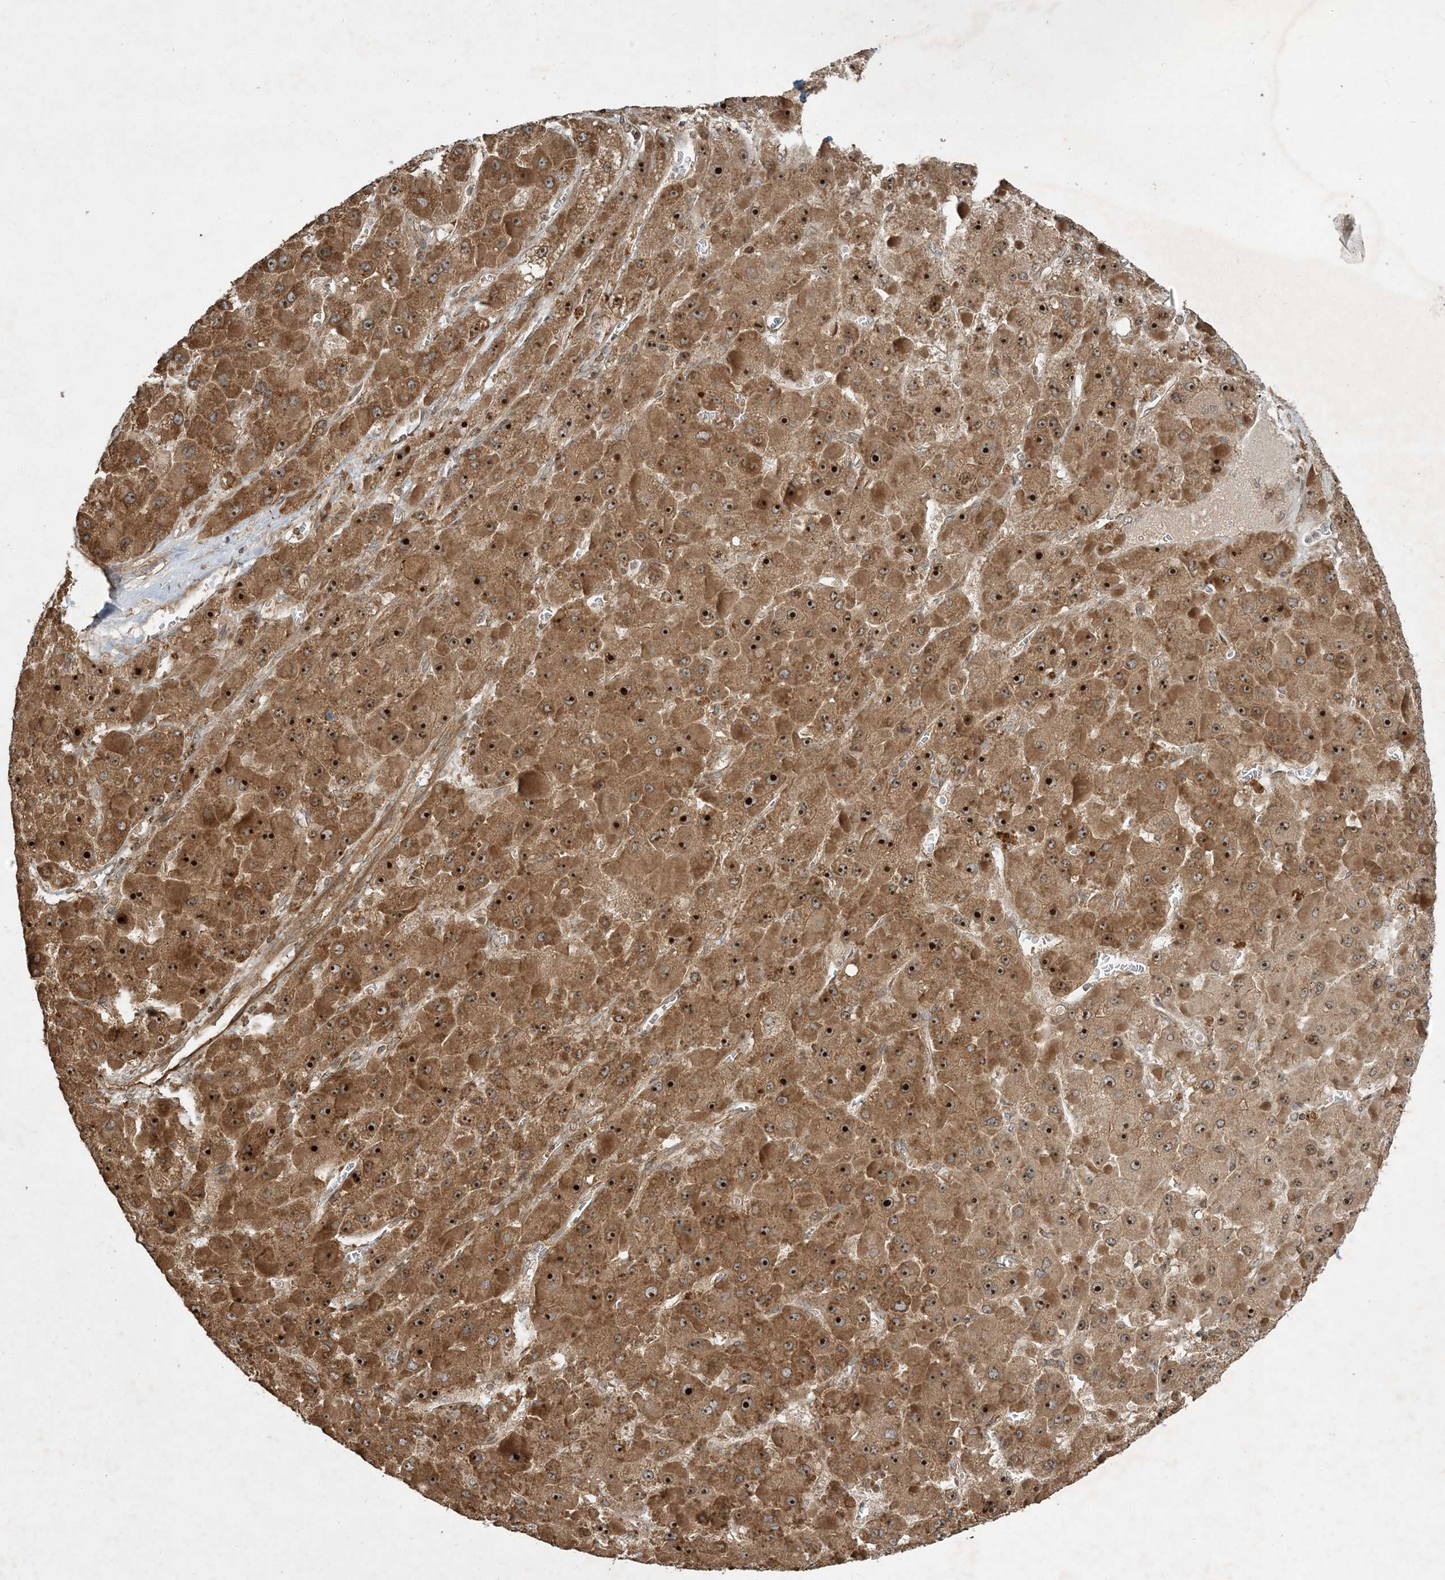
{"staining": {"intensity": "moderate", "quantity": ">75%", "location": "cytoplasmic/membranous"}, "tissue": "liver cancer", "cell_type": "Tumor cells", "image_type": "cancer", "snomed": [{"axis": "morphology", "description": "Carcinoma, Hepatocellular, NOS"}, {"axis": "topography", "description": "Liver"}], "caption": "Liver cancer (hepatocellular carcinoma) tissue demonstrates moderate cytoplasmic/membranous expression in approximately >75% of tumor cells, visualized by immunohistochemistry.", "gene": "COMMD8", "patient": {"sex": "female", "age": 73}}